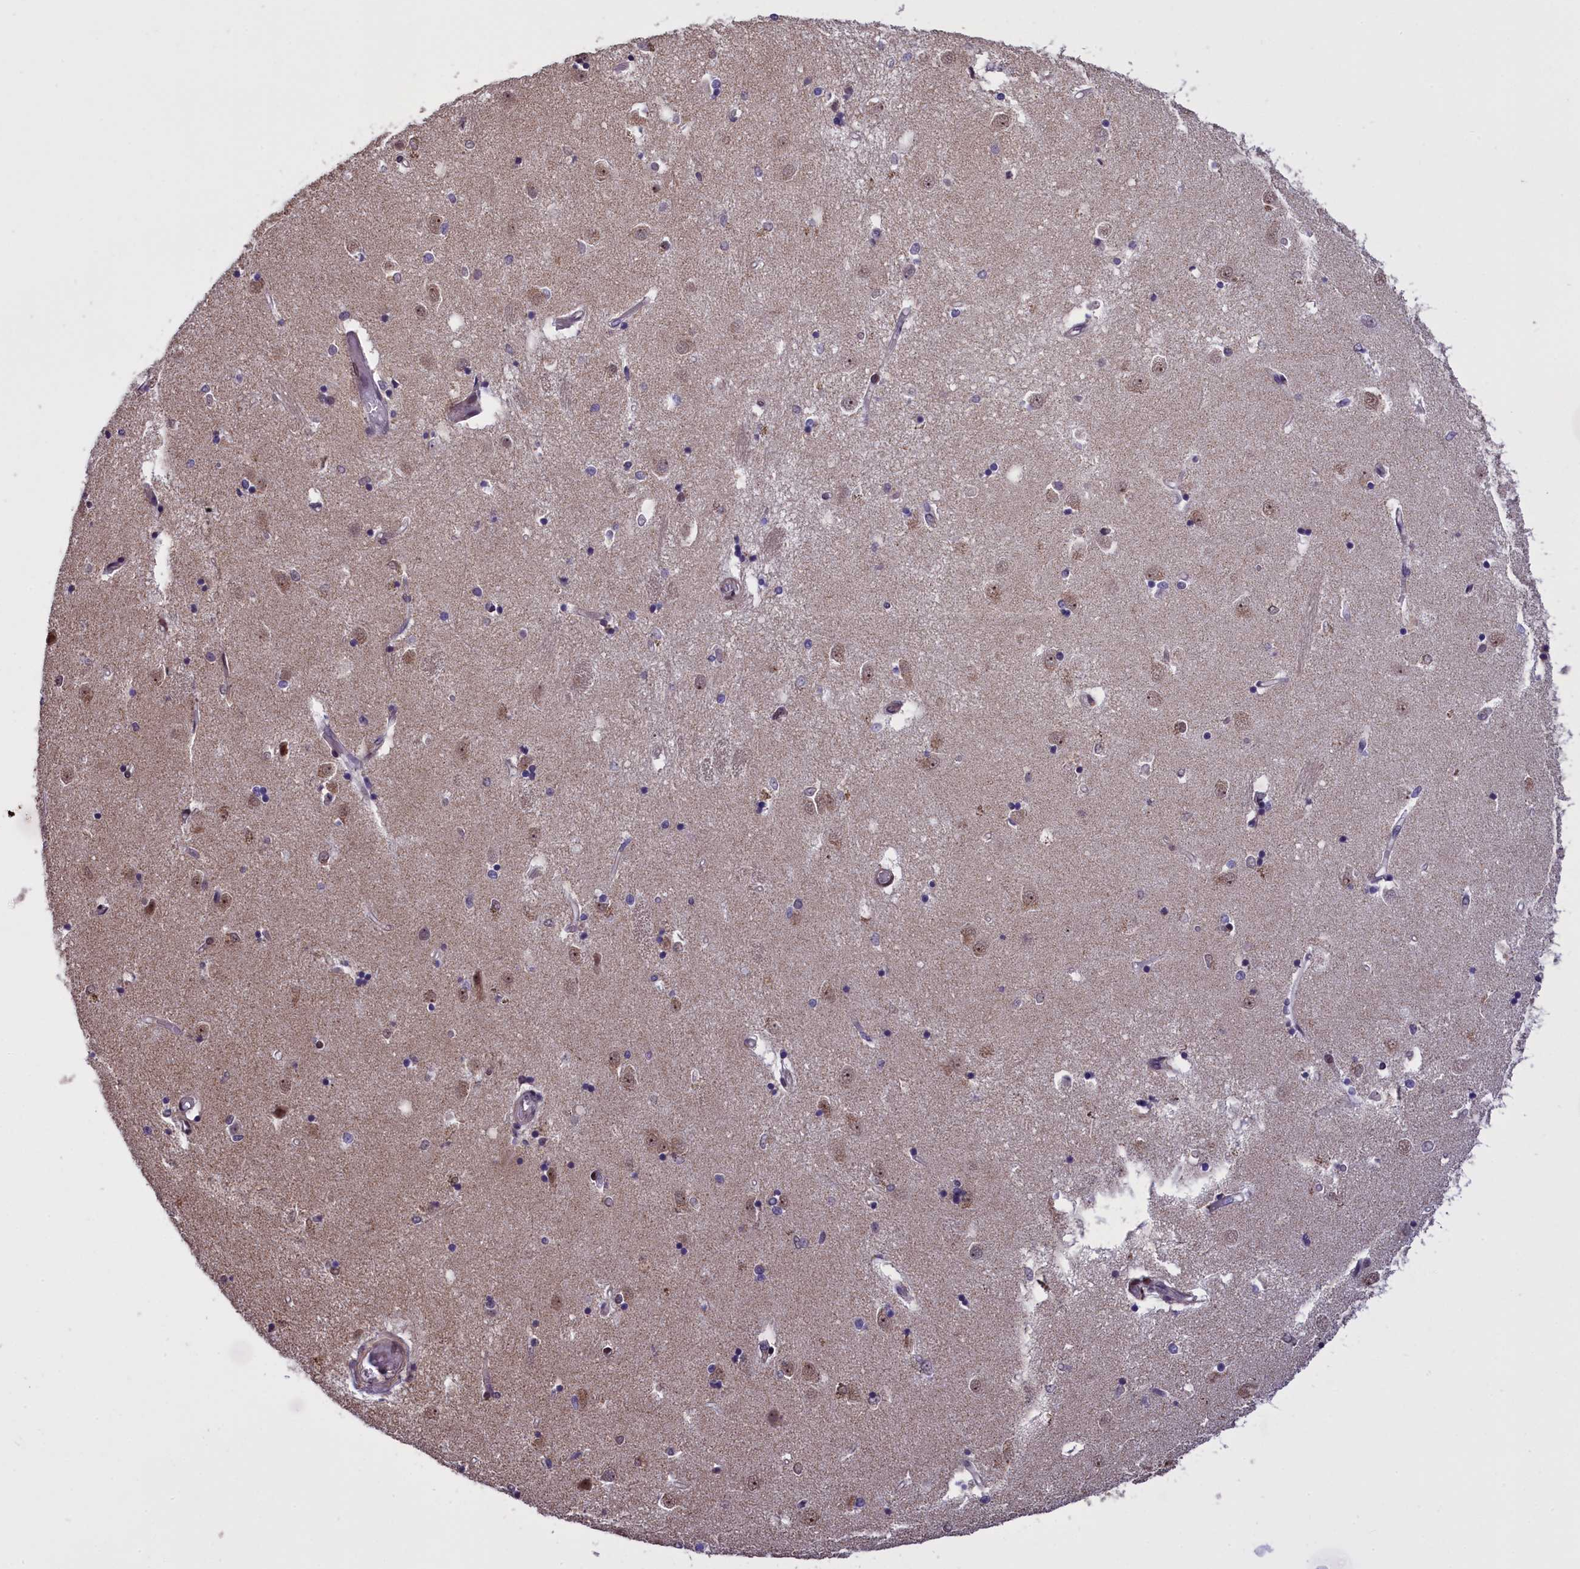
{"staining": {"intensity": "weak", "quantity": "<25%", "location": "nuclear"}, "tissue": "caudate", "cell_type": "Glial cells", "image_type": "normal", "snomed": [{"axis": "morphology", "description": "Normal tissue, NOS"}, {"axis": "topography", "description": "Lateral ventricle wall"}], "caption": "This is an immunohistochemistry image of benign caudate. There is no staining in glial cells.", "gene": "RELB", "patient": {"sex": "male", "age": 45}}